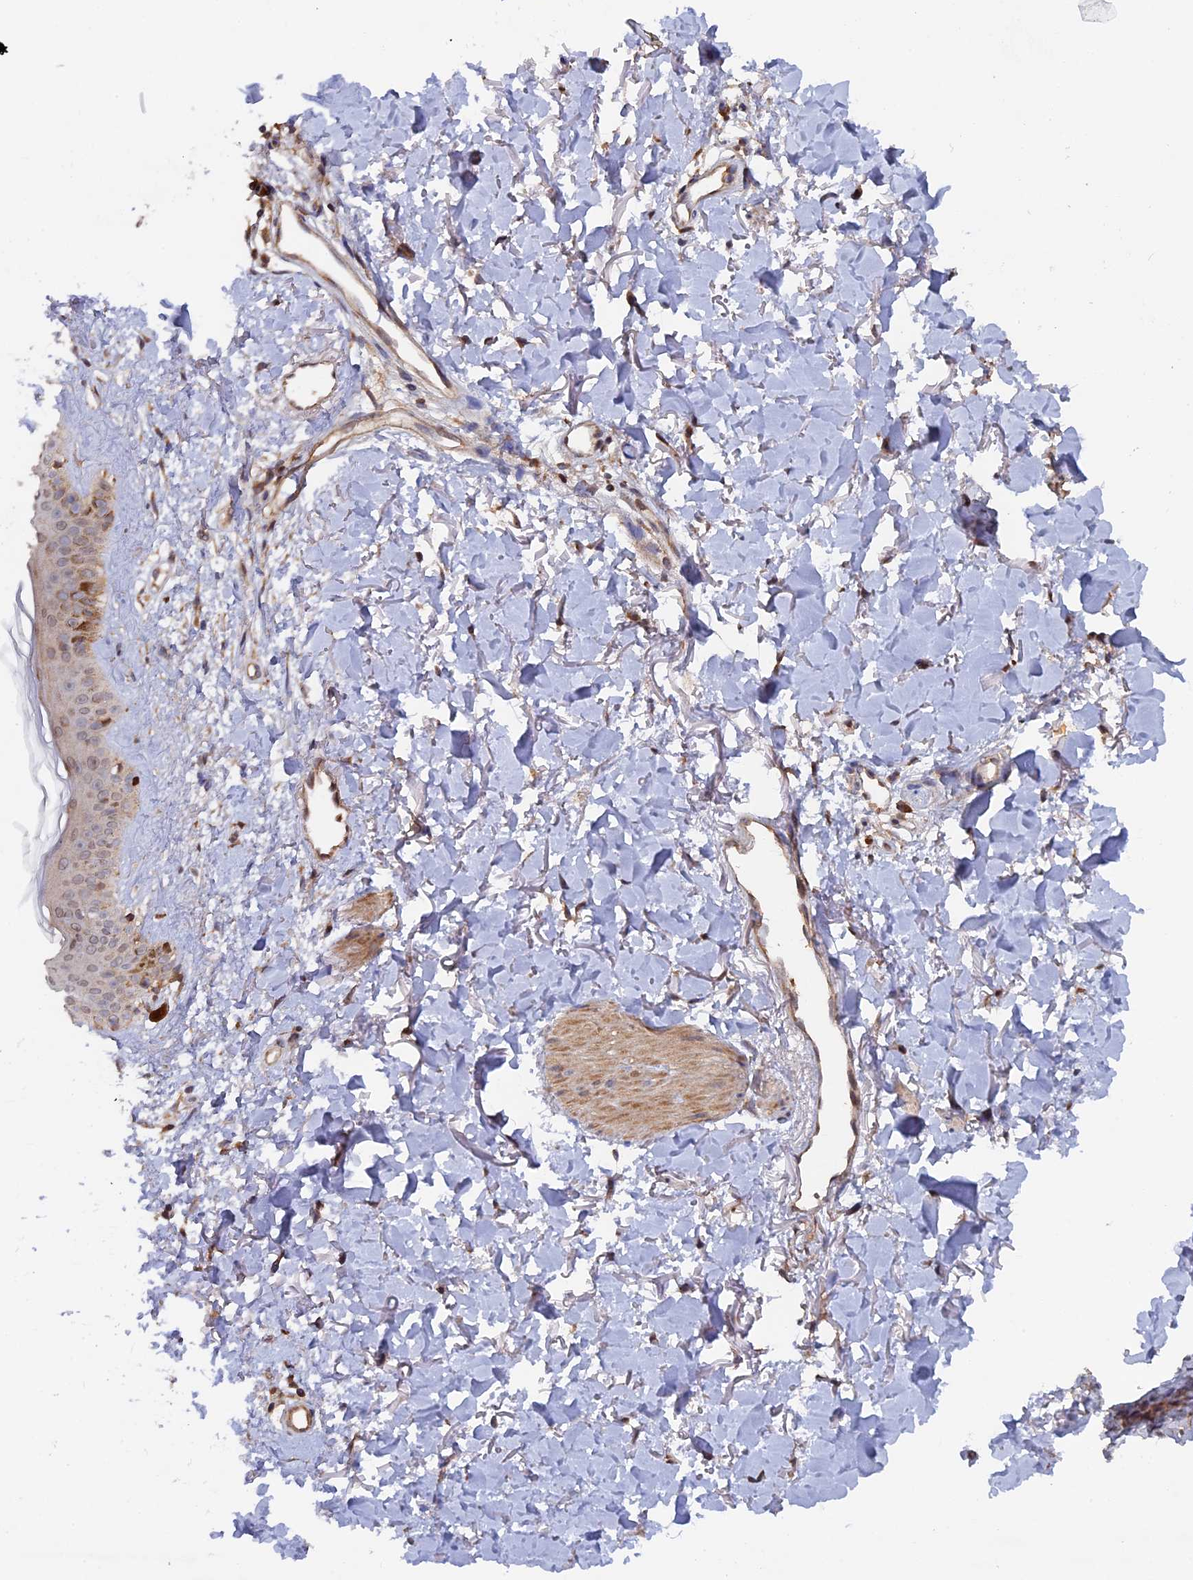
{"staining": {"intensity": "moderate", "quantity": "25%-75%", "location": "cytoplasmic/membranous"}, "tissue": "skin", "cell_type": "Fibroblasts", "image_type": "normal", "snomed": [{"axis": "morphology", "description": "Normal tissue, NOS"}, {"axis": "topography", "description": "Skin"}], "caption": "This is a photomicrograph of immunohistochemistry (IHC) staining of unremarkable skin, which shows moderate staining in the cytoplasmic/membranous of fibroblasts.", "gene": "RAB15", "patient": {"sex": "female", "age": 58}}